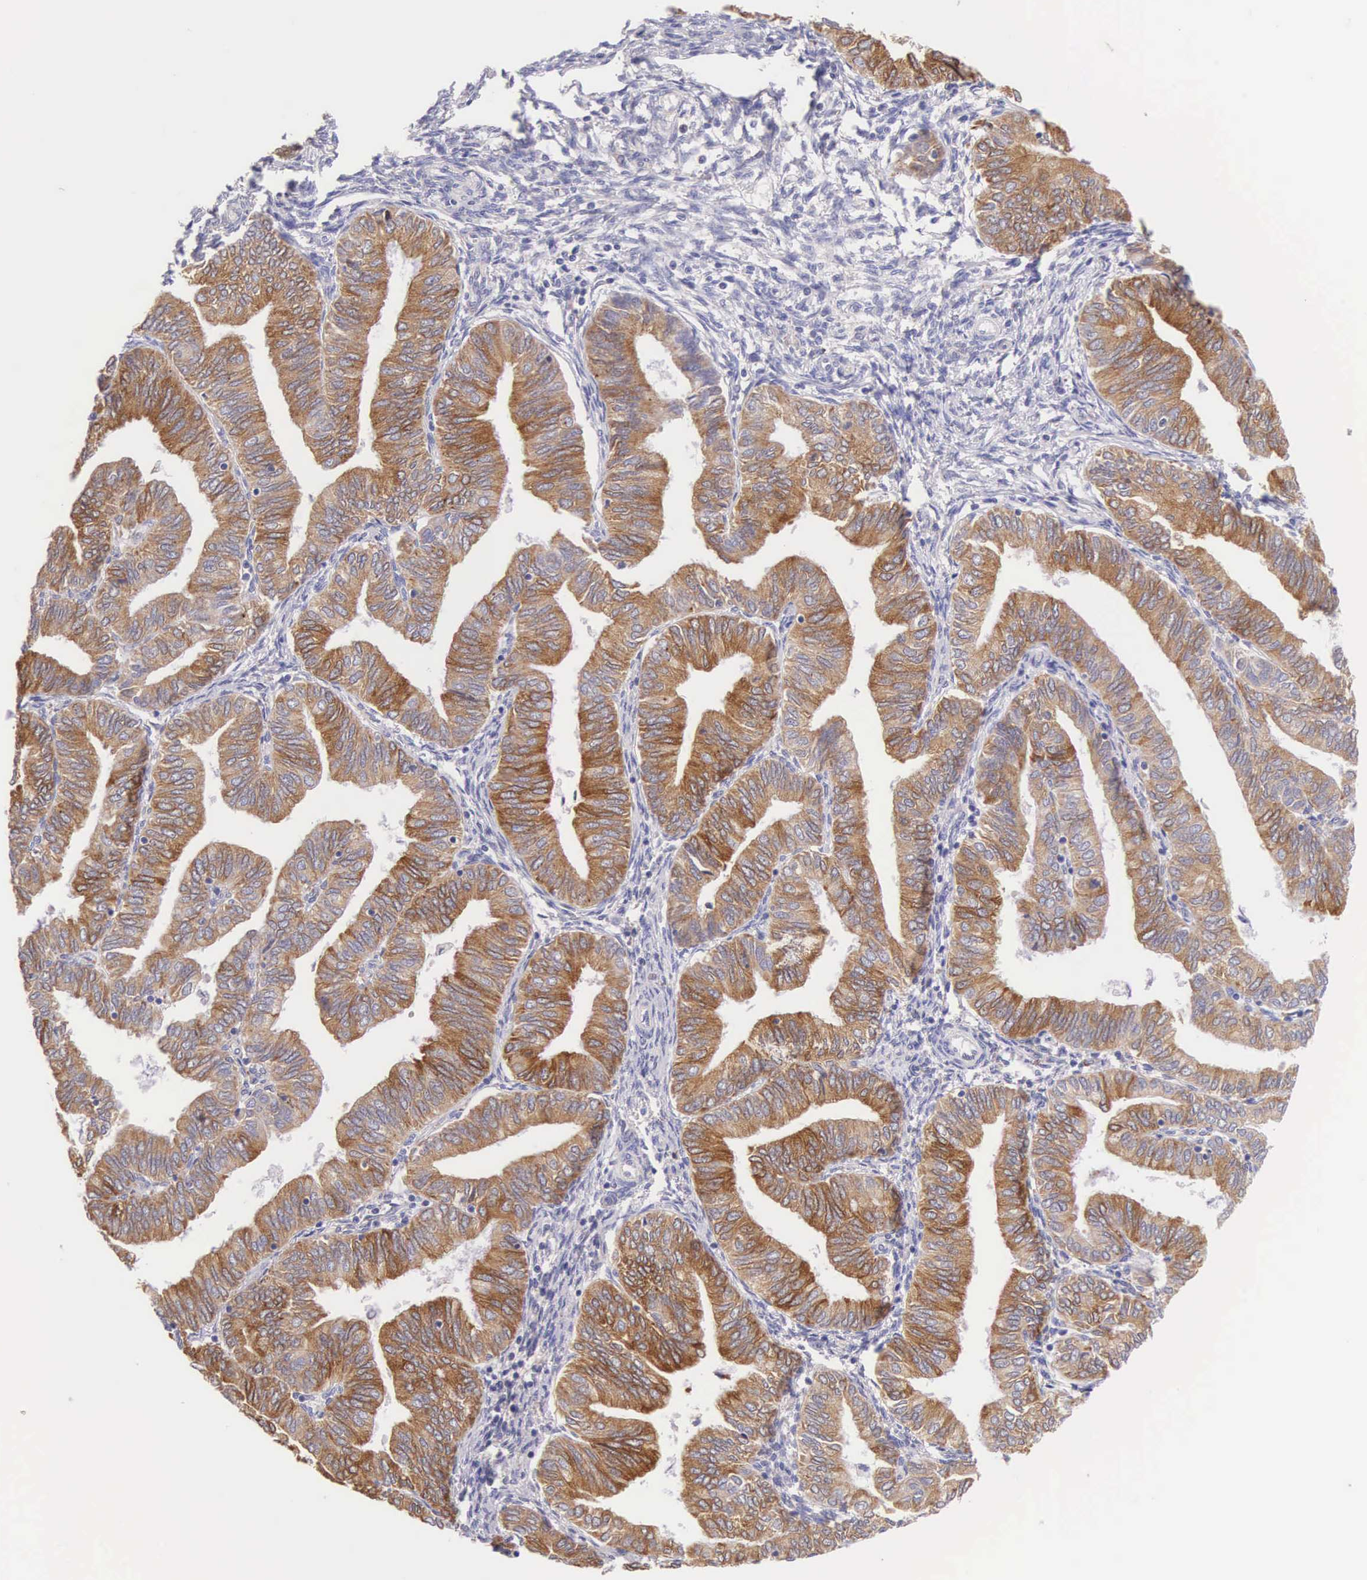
{"staining": {"intensity": "strong", "quantity": "25%-75%", "location": "cytoplasmic/membranous"}, "tissue": "endometrial cancer", "cell_type": "Tumor cells", "image_type": "cancer", "snomed": [{"axis": "morphology", "description": "Adenocarcinoma, NOS"}, {"axis": "topography", "description": "Endometrium"}], "caption": "Immunohistochemical staining of human endometrial cancer demonstrates strong cytoplasmic/membranous protein expression in approximately 25%-75% of tumor cells.", "gene": "NSDHL", "patient": {"sex": "female", "age": 51}}